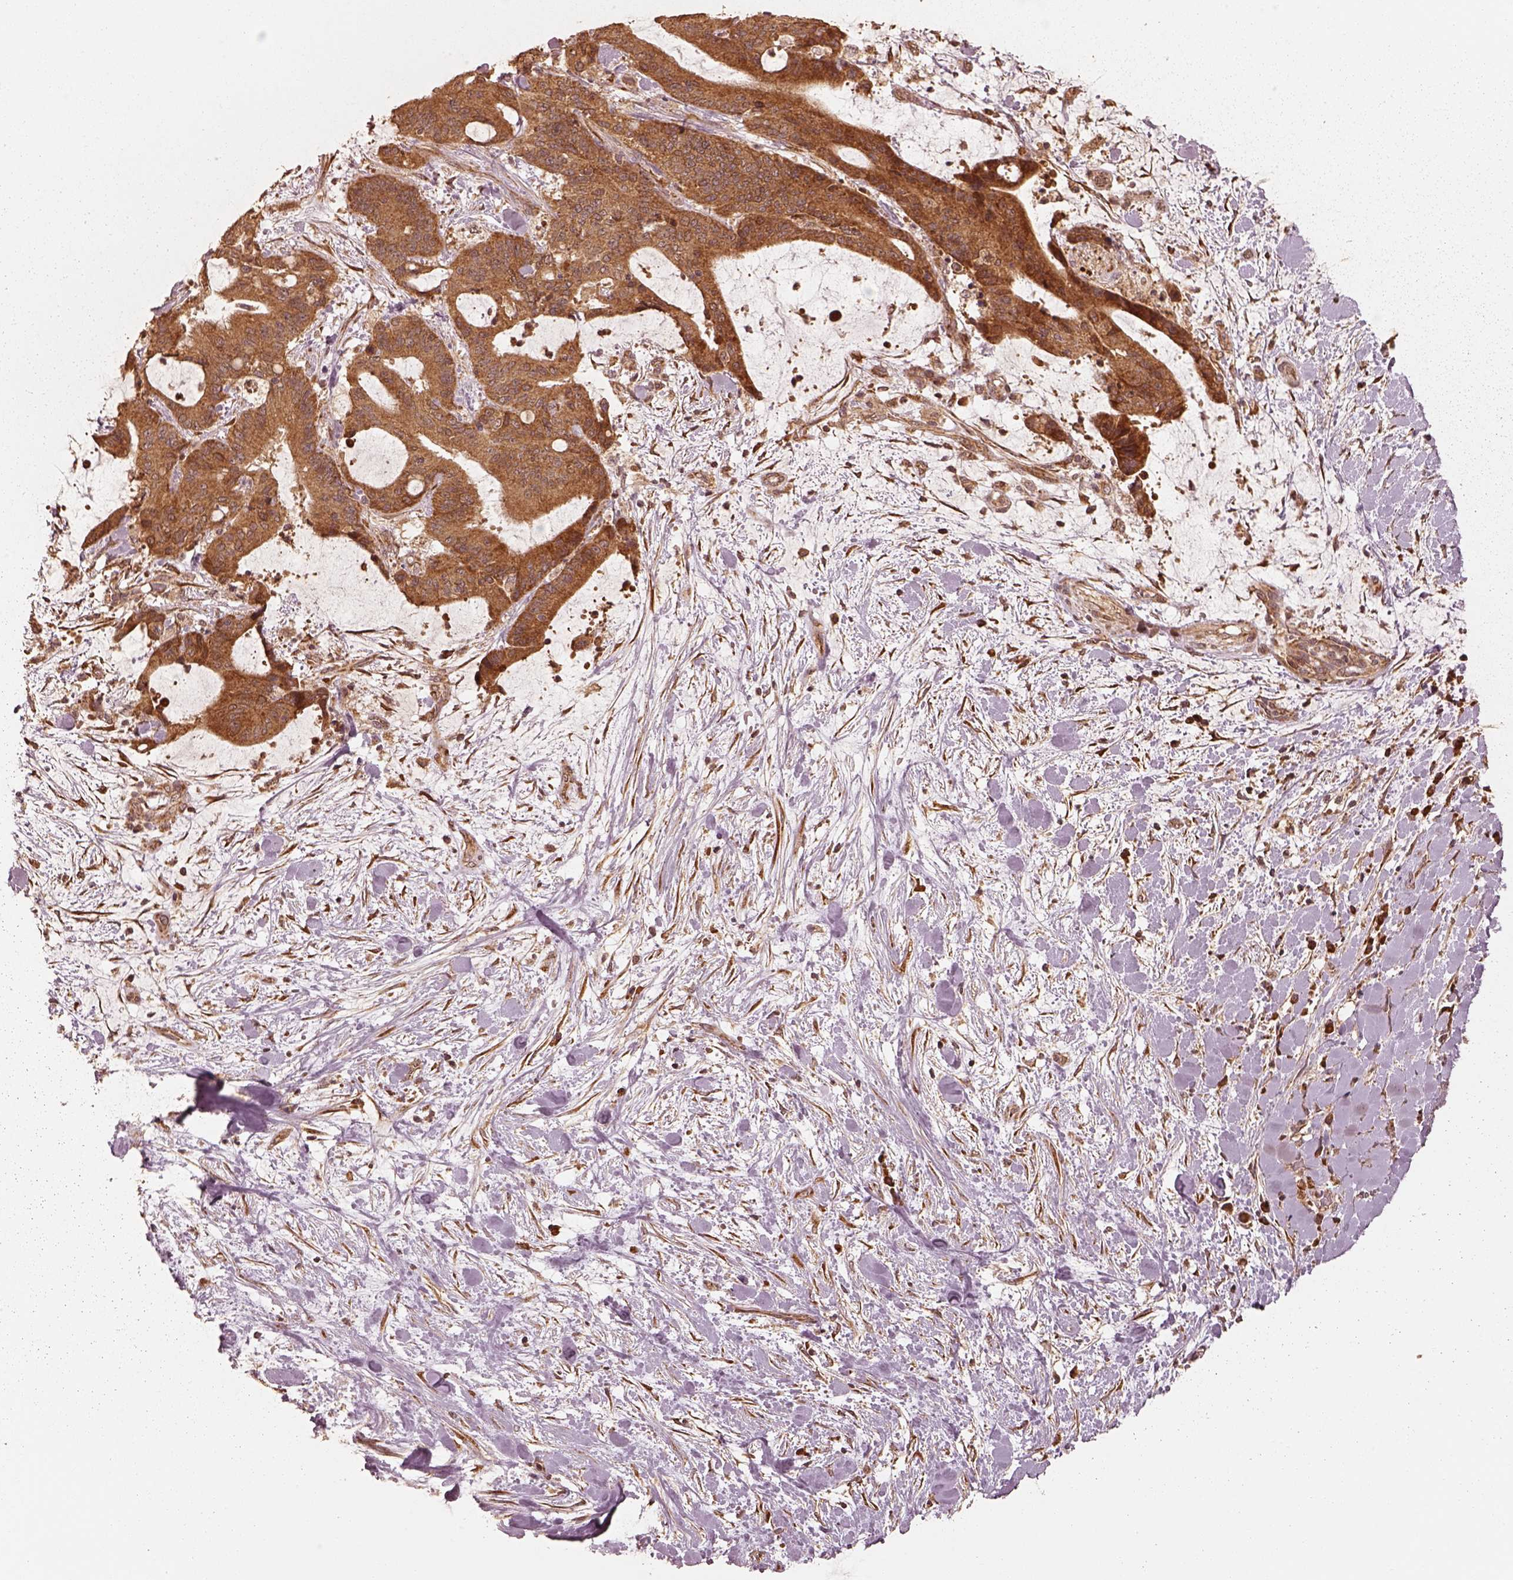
{"staining": {"intensity": "strong", "quantity": ">75%", "location": "cytoplasmic/membranous"}, "tissue": "liver cancer", "cell_type": "Tumor cells", "image_type": "cancer", "snomed": [{"axis": "morphology", "description": "Cholangiocarcinoma"}, {"axis": "topography", "description": "Liver"}], "caption": "Liver cancer was stained to show a protein in brown. There is high levels of strong cytoplasmic/membranous positivity in about >75% of tumor cells.", "gene": "DNAJC25", "patient": {"sex": "female", "age": 73}}